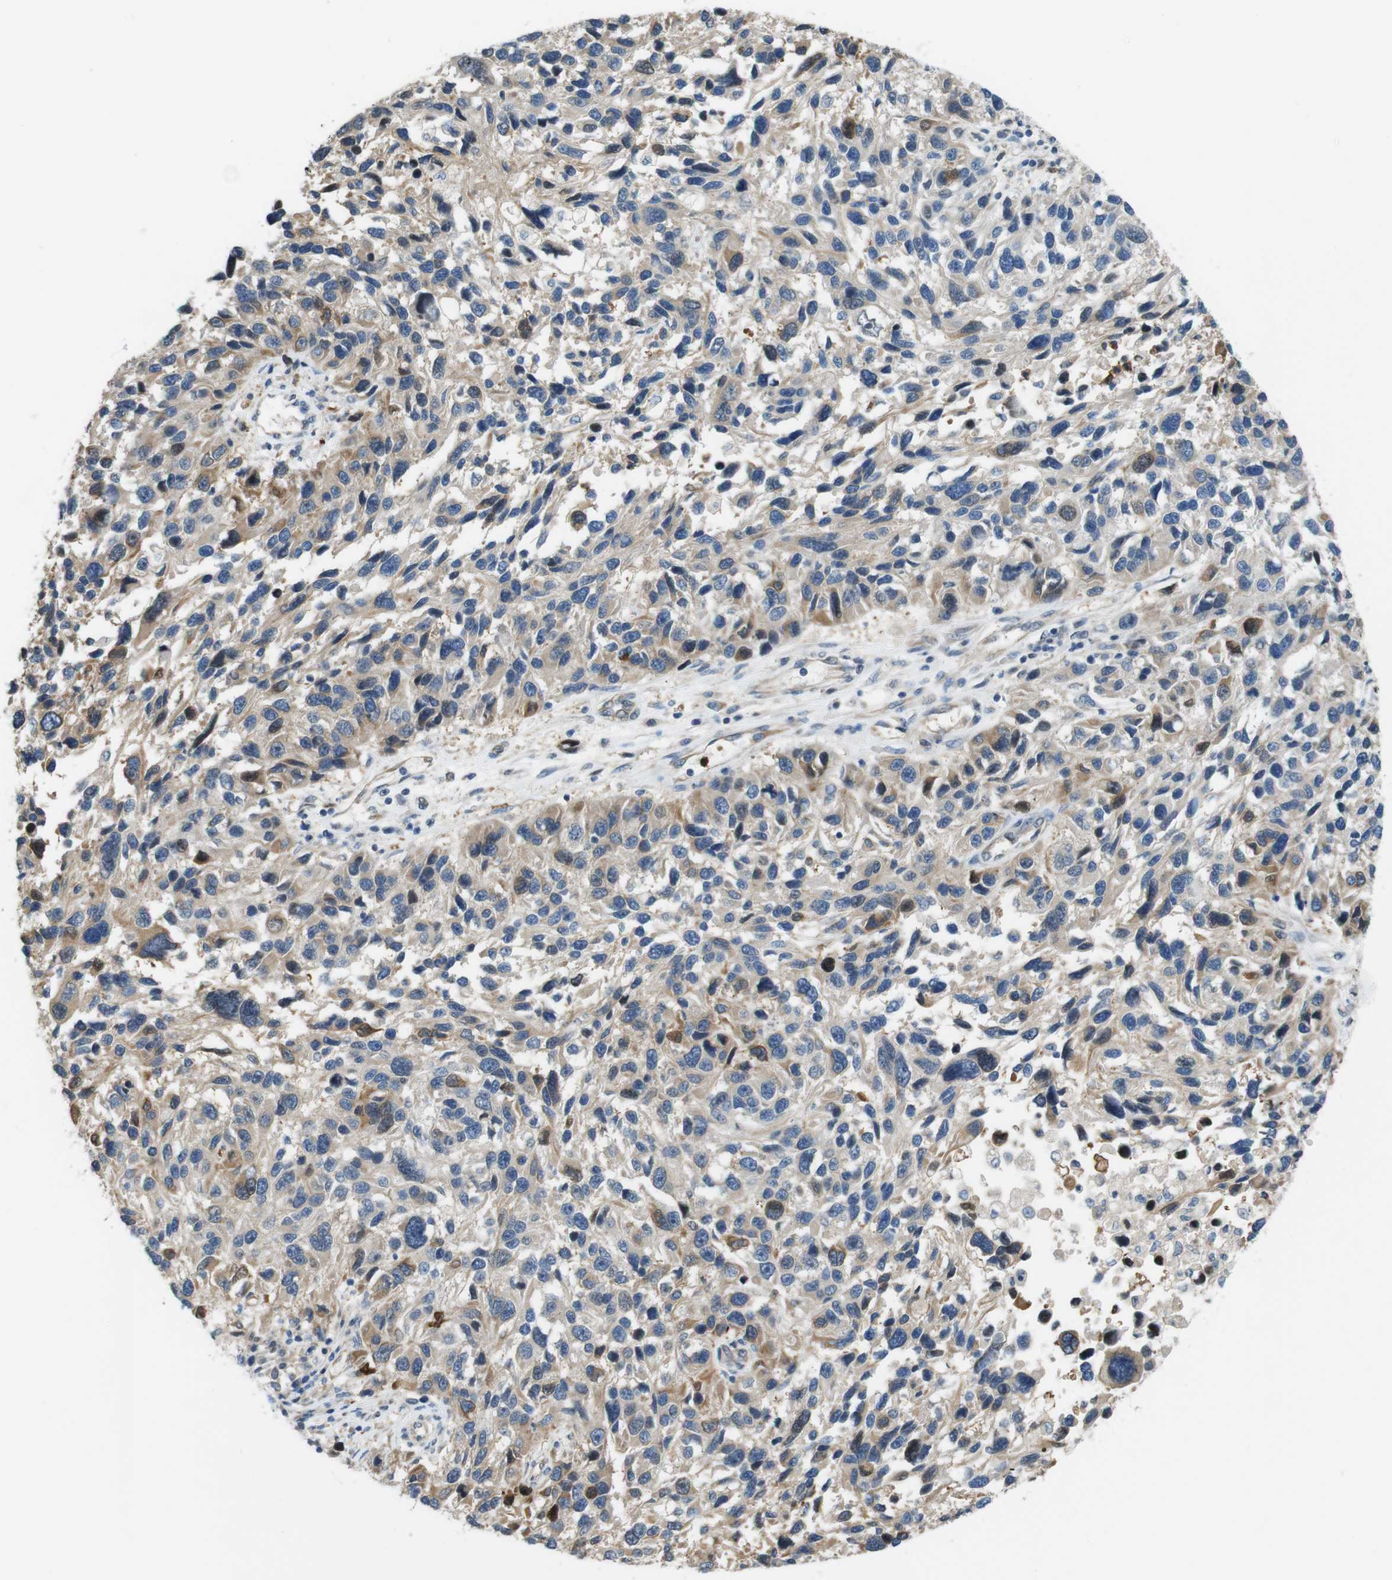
{"staining": {"intensity": "weak", "quantity": ">75%", "location": "cytoplasmic/membranous"}, "tissue": "melanoma", "cell_type": "Tumor cells", "image_type": "cancer", "snomed": [{"axis": "morphology", "description": "Malignant melanoma, NOS"}, {"axis": "topography", "description": "Skin"}], "caption": "This is a photomicrograph of IHC staining of melanoma, which shows weak staining in the cytoplasmic/membranous of tumor cells.", "gene": "PCDH10", "patient": {"sex": "male", "age": 53}}